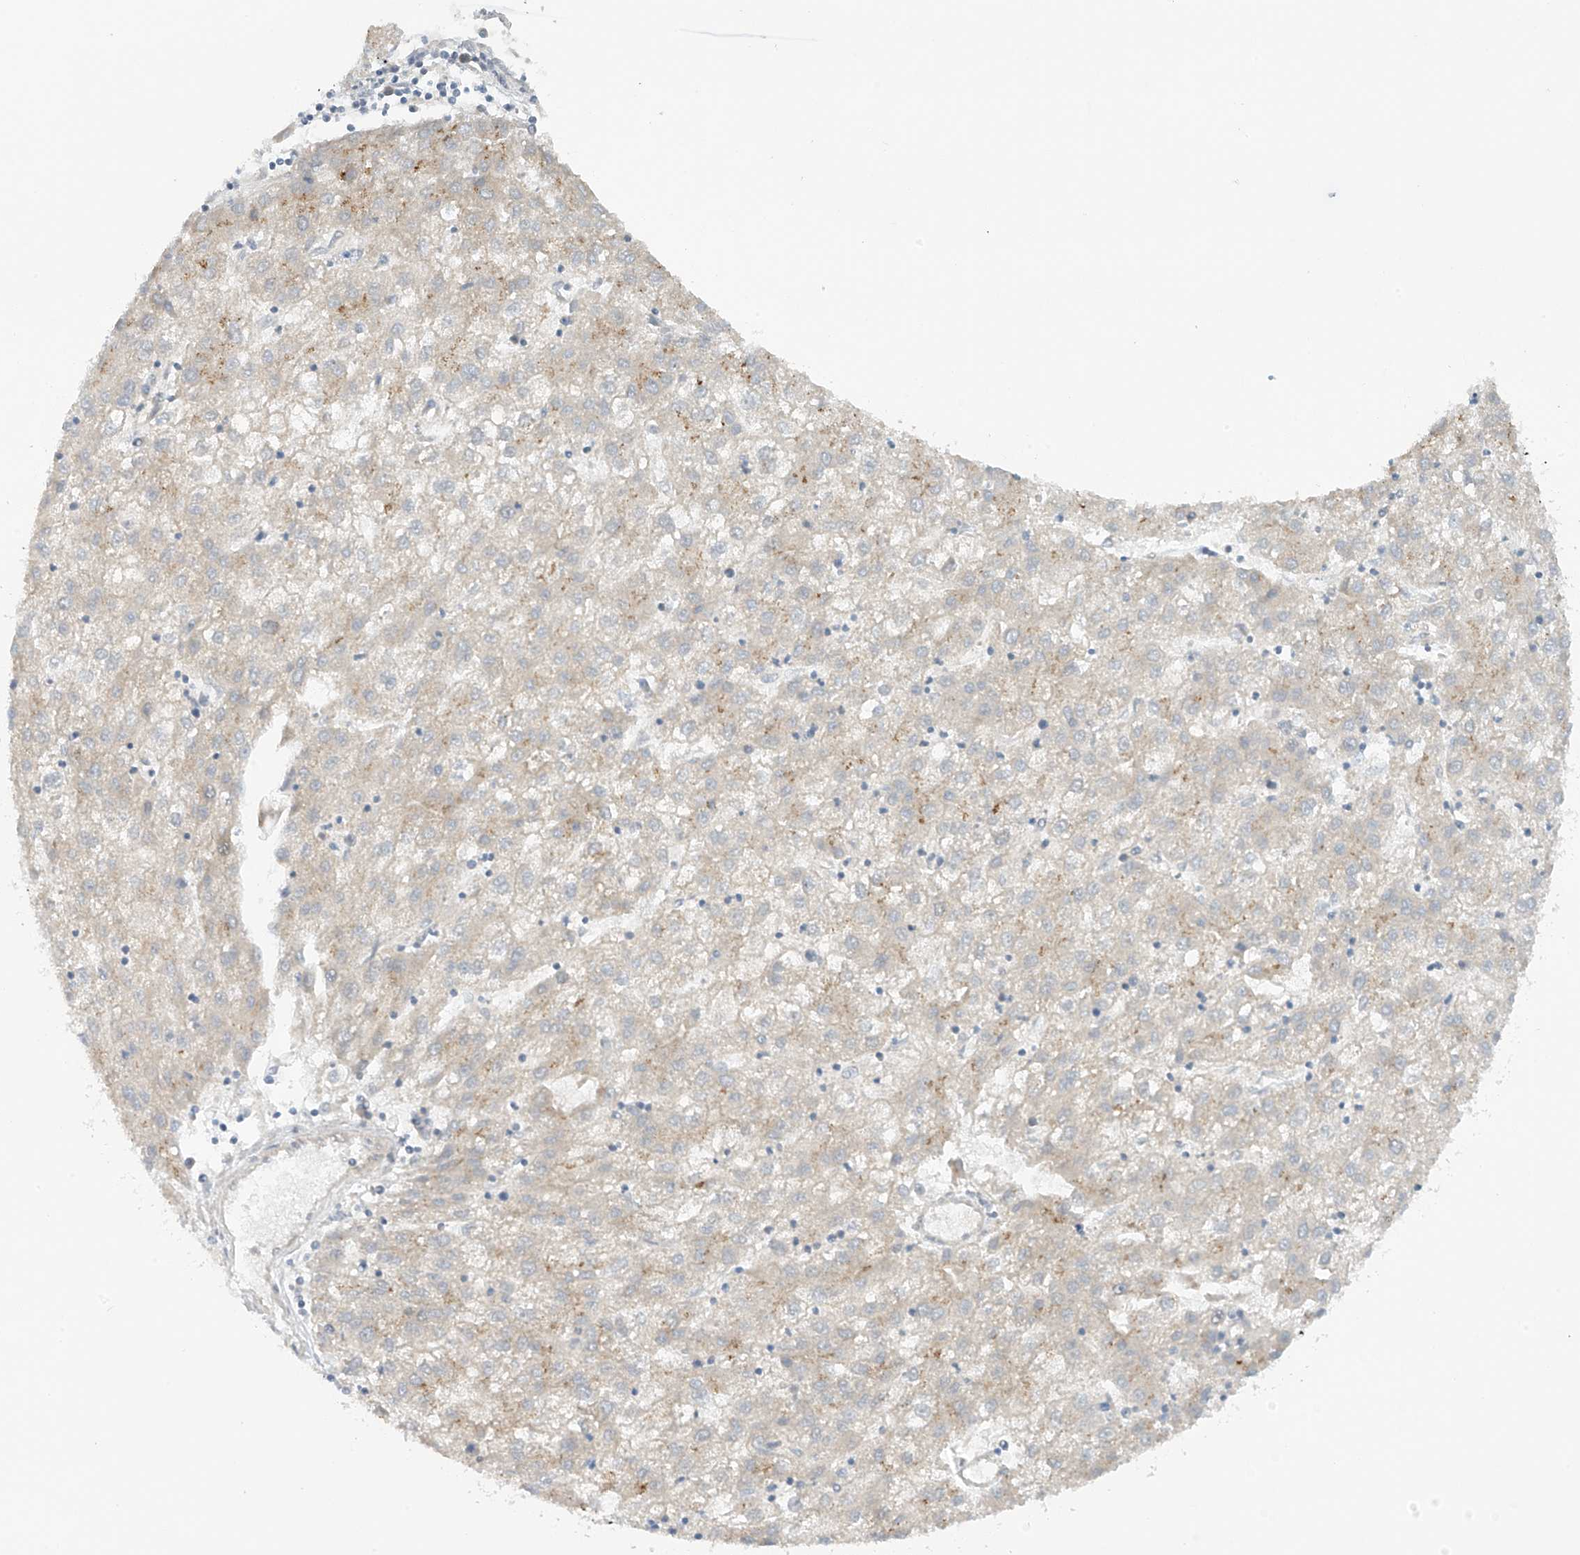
{"staining": {"intensity": "negative", "quantity": "none", "location": "none"}, "tissue": "liver cancer", "cell_type": "Tumor cells", "image_type": "cancer", "snomed": [{"axis": "morphology", "description": "Carcinoma, Hepatocellular, NOS"}, {"axis": "topography", "description": "Liver"}], "caption": "Immunohistochemical staining of liver cancer exhibits no significant staining in tumor cells.", "gene": "FSD1L", "patient": {"sex": "male", "age": 72}}